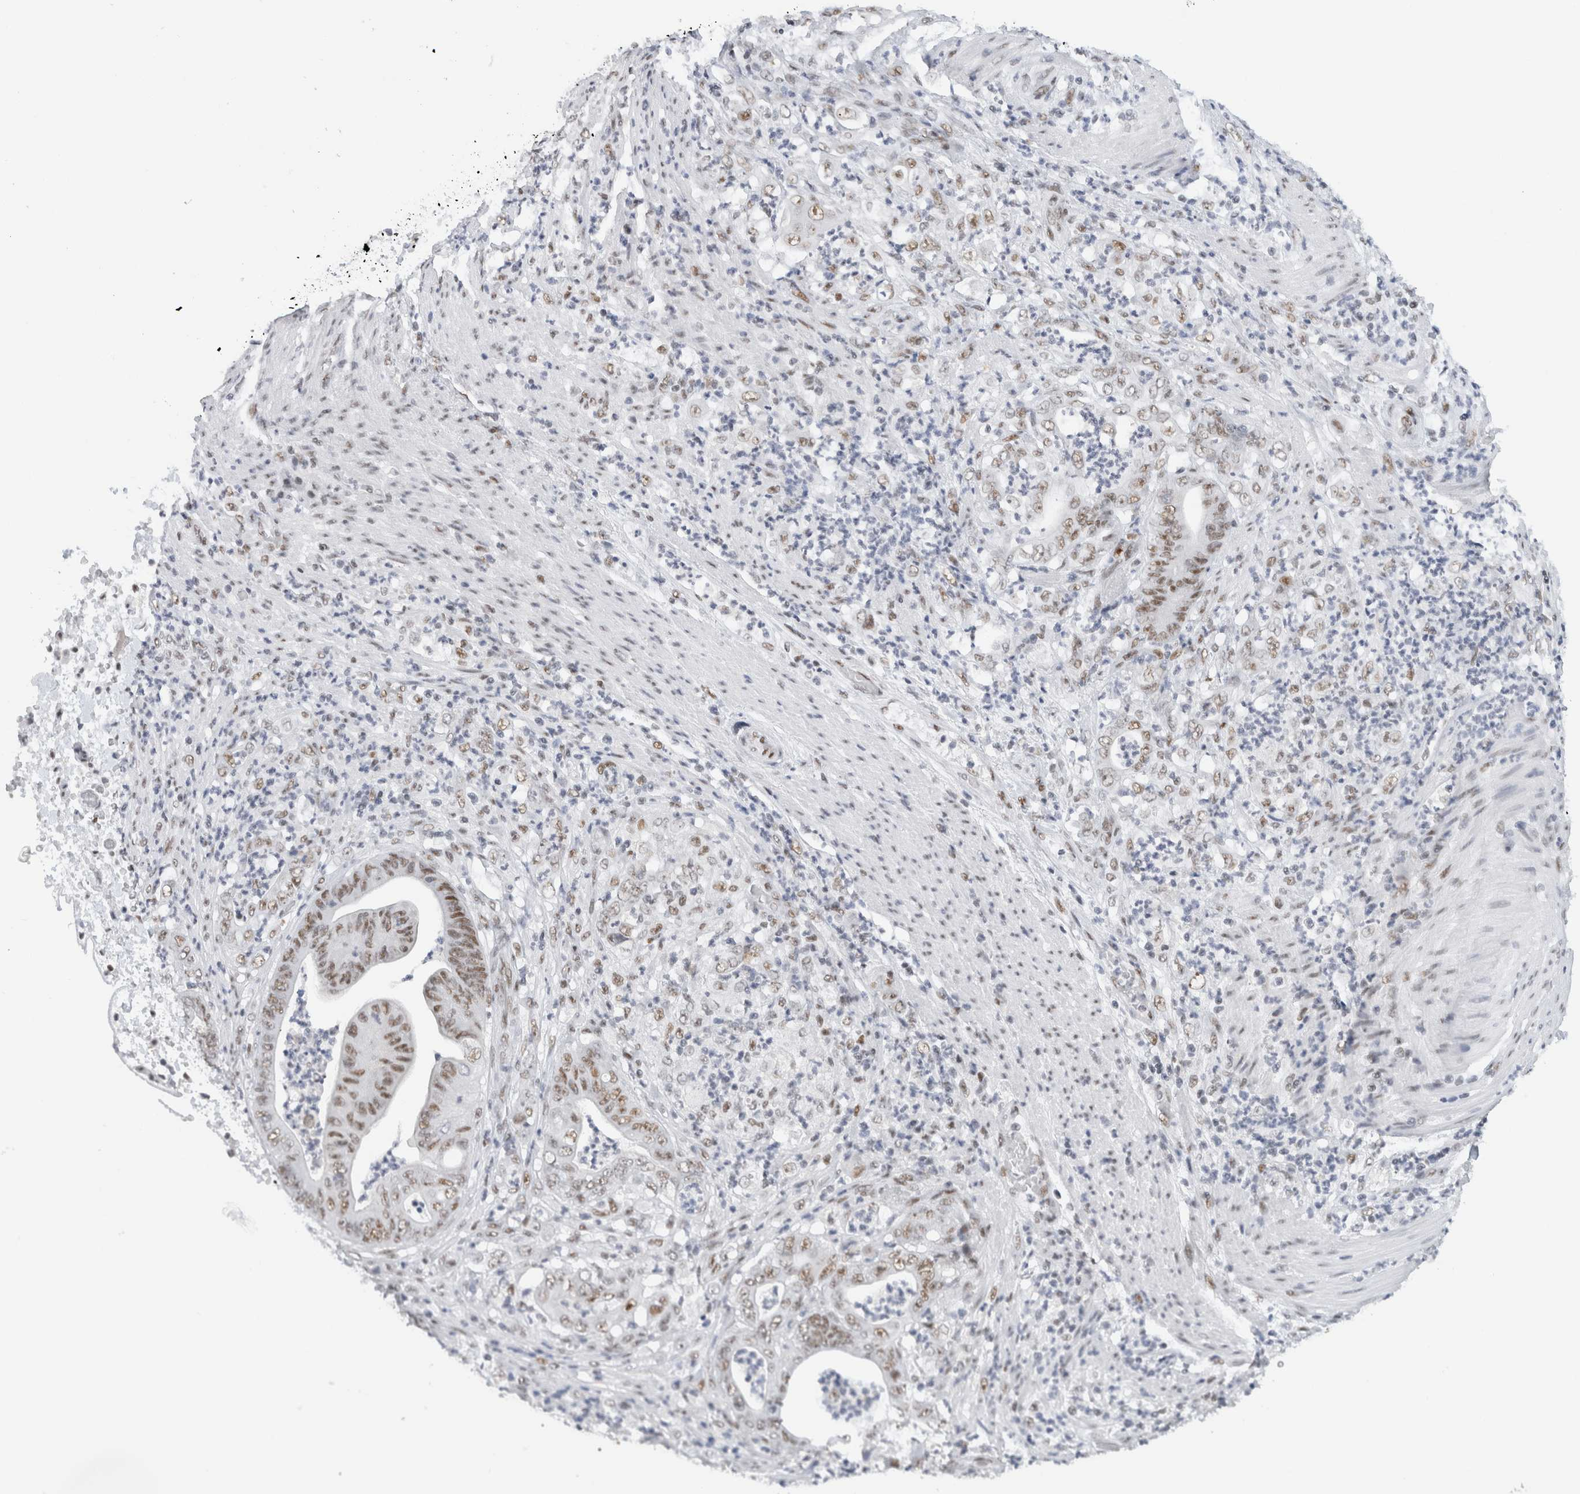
{"staining": {"intensity": "moderate", "quantity": ">75%", "location": "nuclear"}, "tissue": "stomach cancer", "cell_type": "Tumor cells", "image_type": "cancer", "snomed": [{"axis": "morphology", "description": "Adenocarcinoma, NOS"}, {"axis": "topography", "description": "Stomach"}], "caption": "IHC (DAB (3,3'-diaminobenzidine)) staining of human stomach cancer demonstrates moderate nuclear protein positivity in approximately >75% of tumor cells. Using DAB (3,3'-diaminobenzidine) (brown) and hematoxylin (blue) stains, captured at high magnification using brightfield microscopy.", "gene": "COPS7A", "patient": {"sex": "female", "age": 73}}